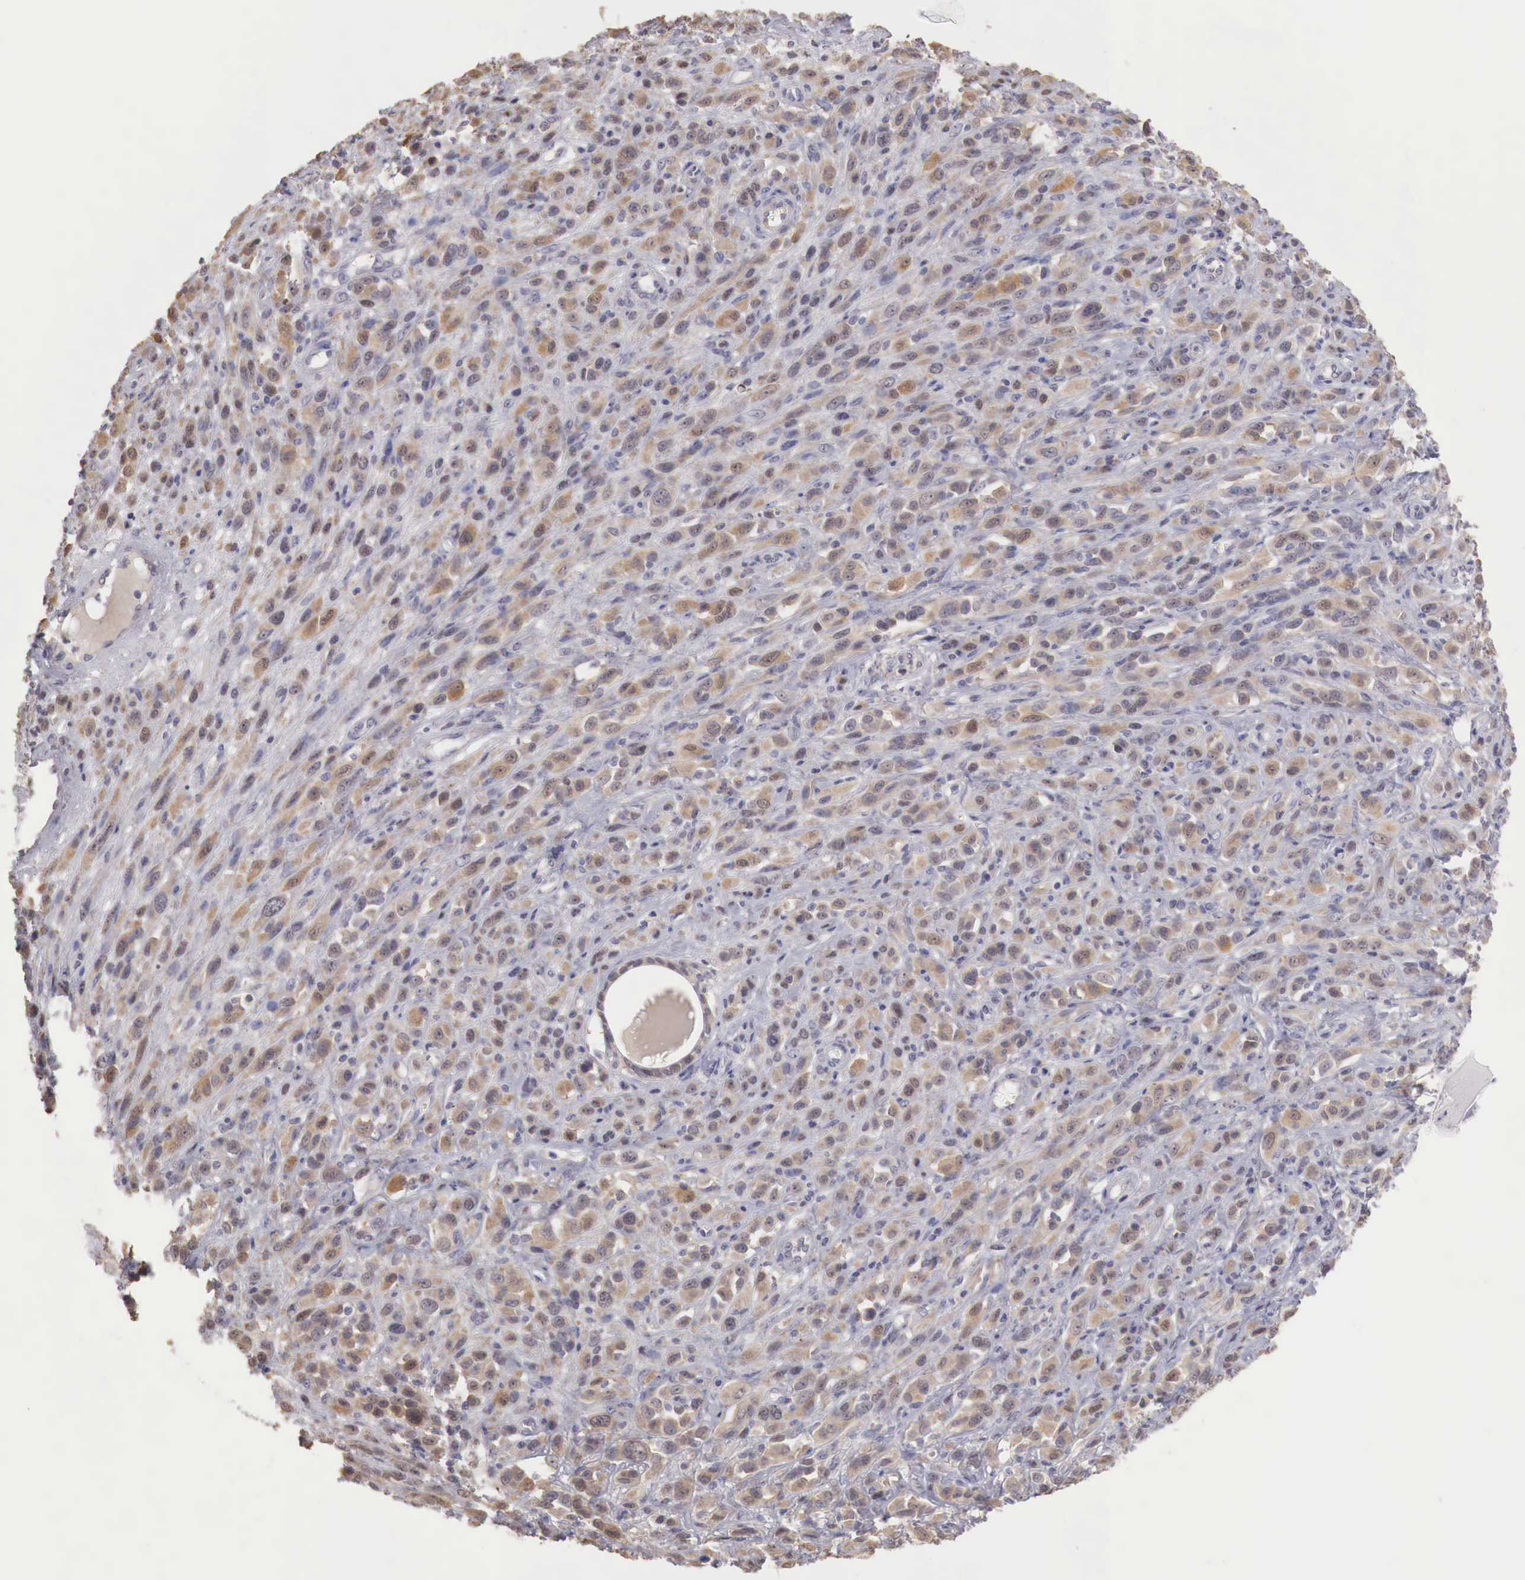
{"staining": {"intensity": "weak", "quantity": "<25%", "location": "cytoplasmic/membranous"}, "tissue": "melanoma", "cell_type": "Tumor cells", "image_type": "cancer", "snomed": [{"axis": "morphology", "description": "Malignant melanoma, NOS"}, {"axis": "topography", "description": "Skin"}], "caption": "Immunohistochemistry (IHC) image of human malignant melanoma stained for a protein (brown), which reveals no expression in tumor cells. (Stains: DAB (3,3'-diaminobenzidine) IHC with hematoxylin counter stain, Microscopy: brightfield microscopy at high magnification).", "gene": "TBC1D9", "patient": {"sex": "male", "age": 51}}